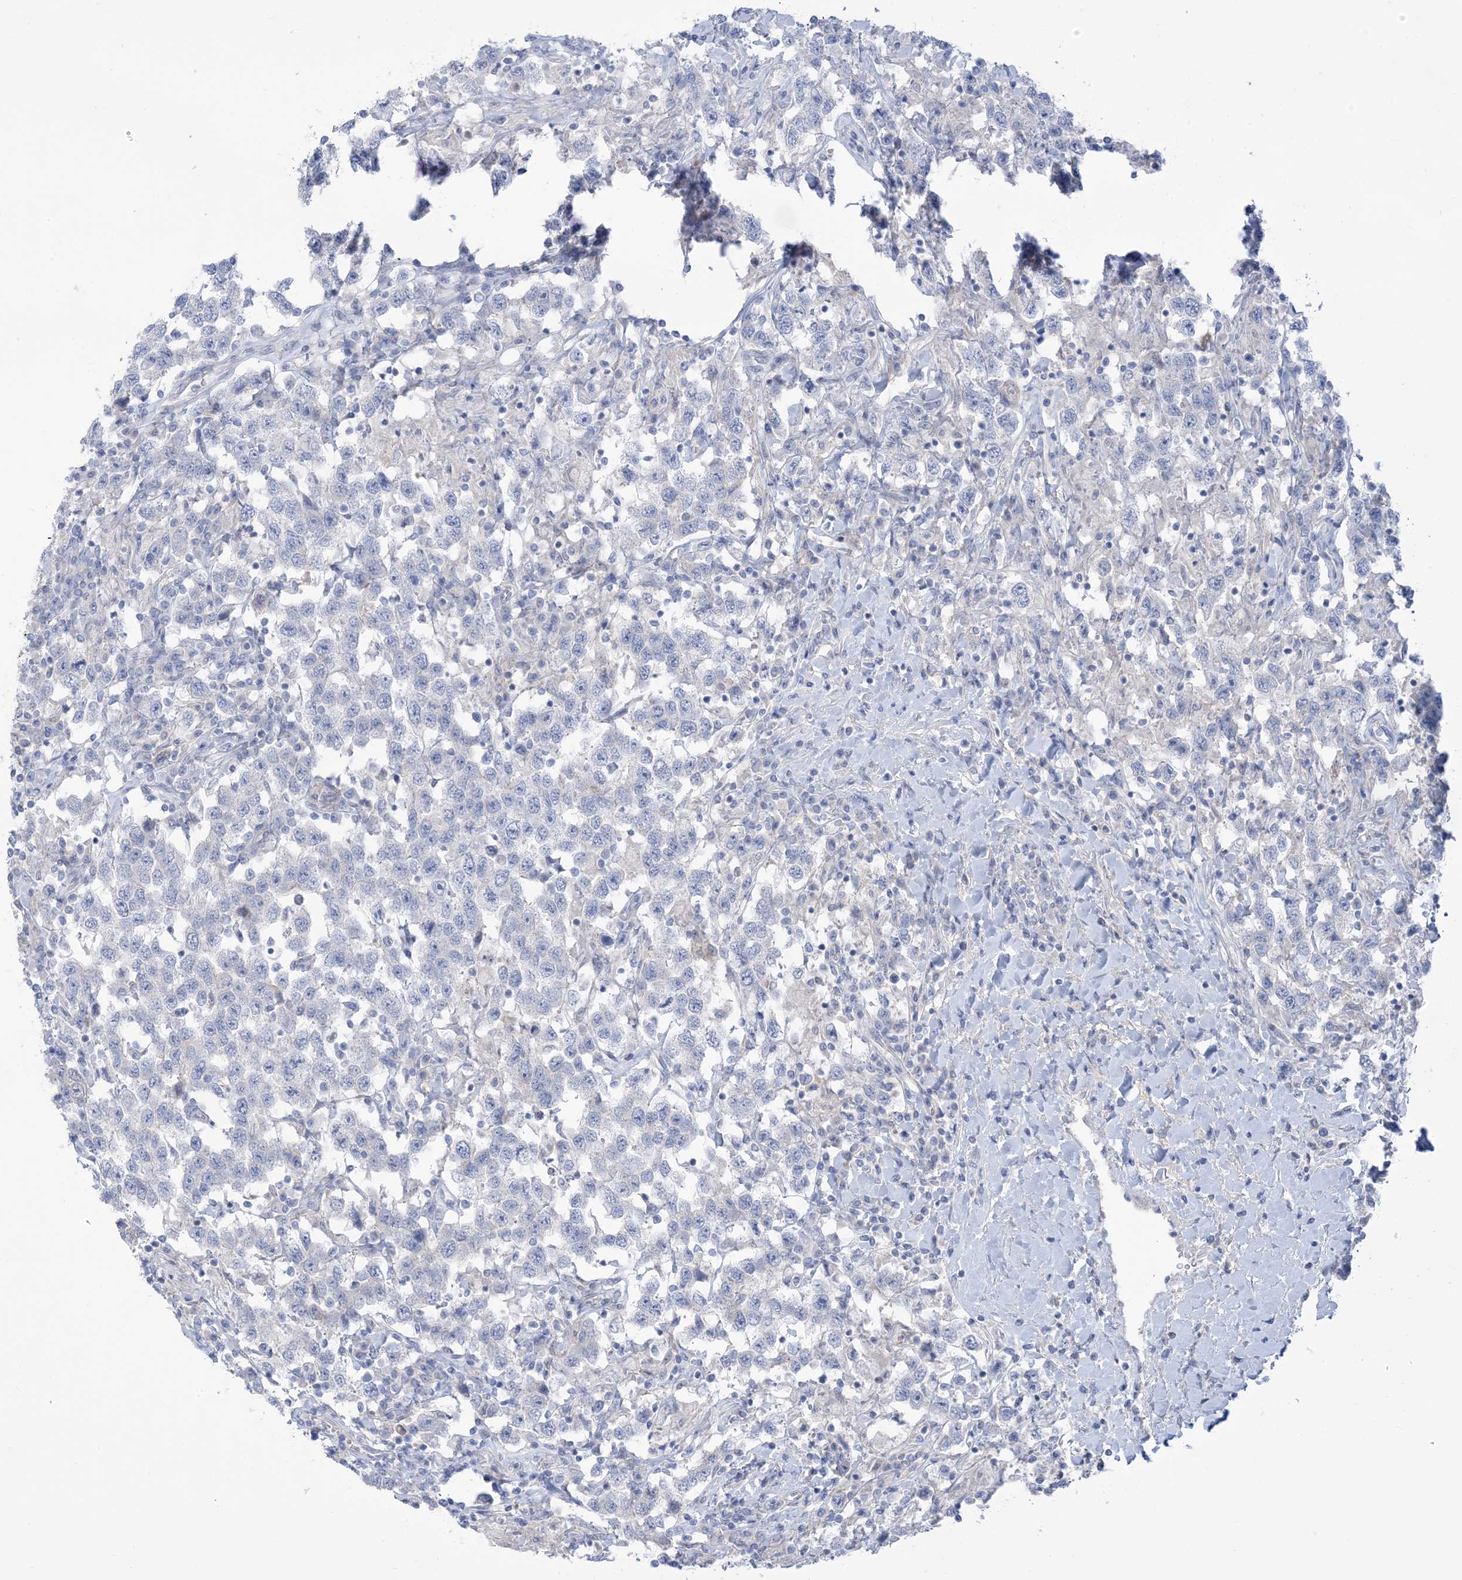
{"staining": {"intensity": "negative", "quantity": "none", "location": "none"}, "tissue": "testis cancer", "cell_type": "Tumor cells", "image_type": "cancer", "snomed": [{"axis": "morphology", "description": "Seminoma, NOS"}, {"axis": "topography", "description": "Testis"}], "caption": "Tumor cells show no significant protein positivity in testis seminoma.", "gene": "MTHFD2L", "patient": {"sex": "male", "age": 41}}